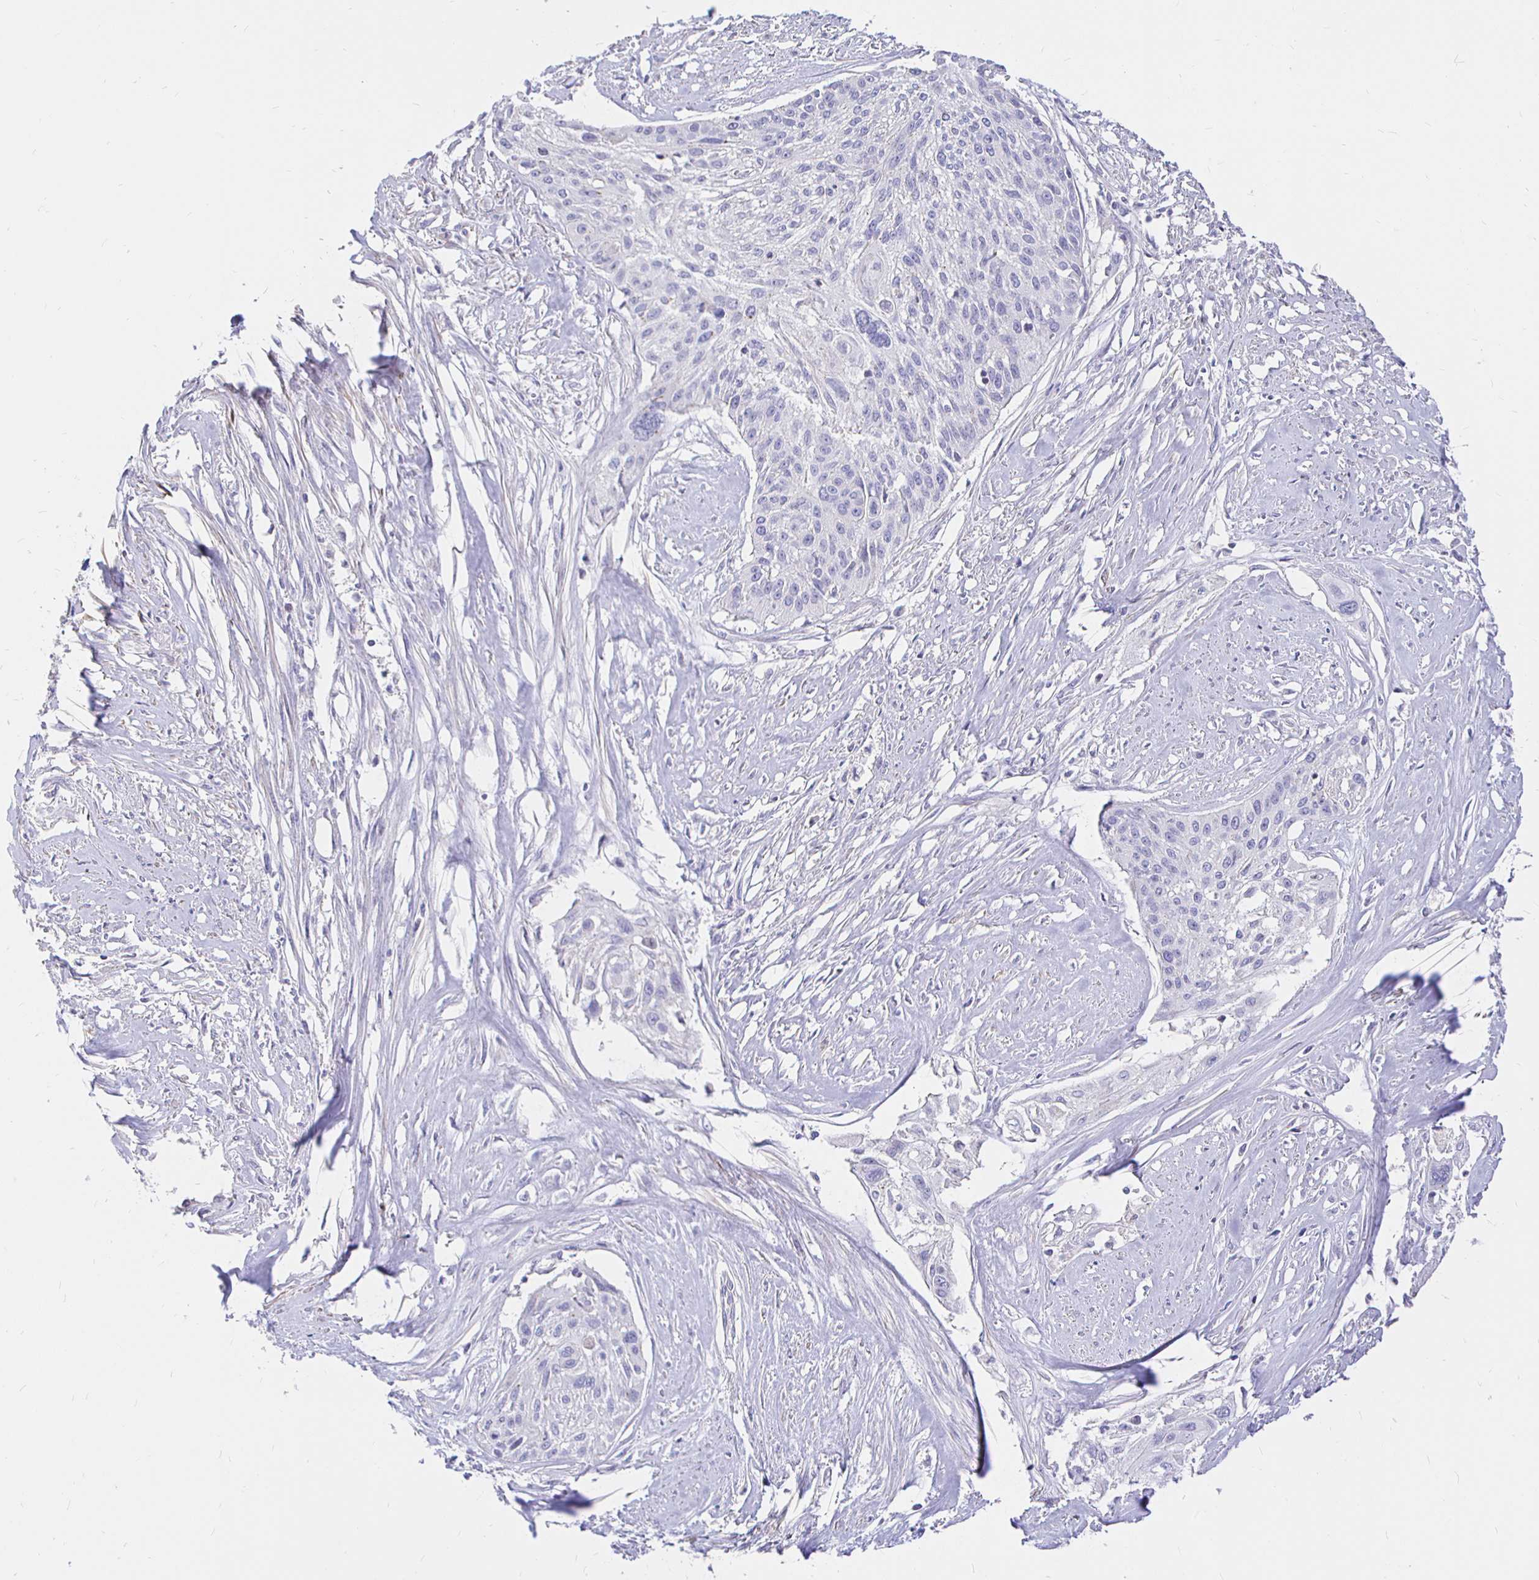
{"staining": {"intensity": "negative", "quantity": "none", "location": "none"}, "tissue": "cervical cancer", "cell_type": "Tumor cells", "image_type": "cancer", "snomed": [{"axis": "morphology", "description": "Squamous cell carcinoma, NOS"}, {"axis": "topography", "description": "Cervix"}], "caption": "This is an IHC photomicrograph of squamous cell carcinoma (cervical). There is no expression in tumor cells.", "gene": "NECAB1", "patient": {"sex": "female", "age": 49}}